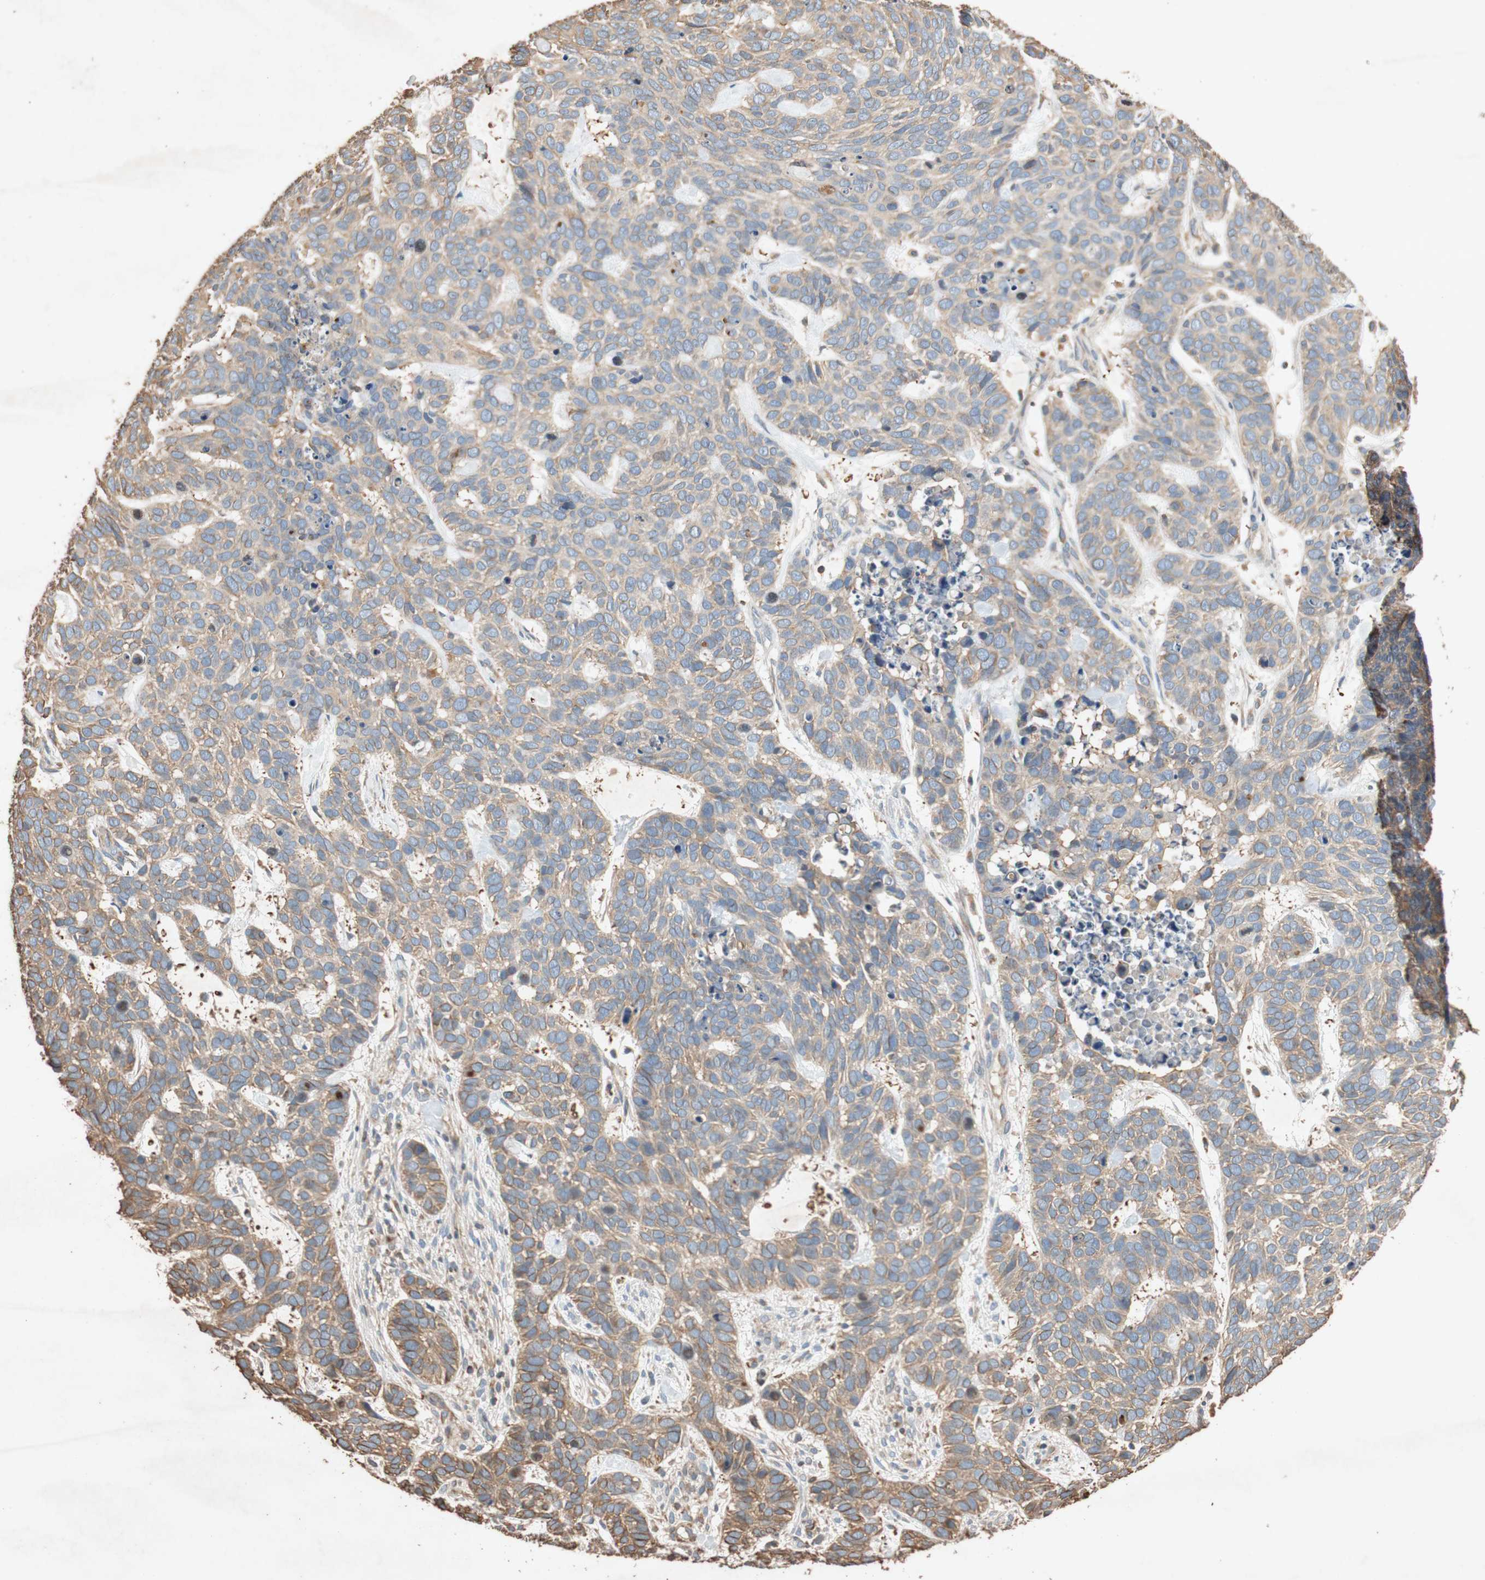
{"staining": {"intensity": "weak", "quantity": "25%-75%", "location": "cytoplasmic/membranous"}, "tissue": "skin cancer", "cell_type": "Tumor cells", "image_type": "cancer", "snomed": [{"axis": "morphology", "description": "Basal cell carcinoma"}, {"axis": "topography", "description": "Skin"}], "caption": "Protein expression by immunohistochemistry (IHC) exhibits weak cytoplasmic/membranous positivity in approximately 25%-75% of tumor cells in skin cancer (basal cell carcinoma).", "gene": "TUBB", "patient": {"sex": "male", "age": 87}}